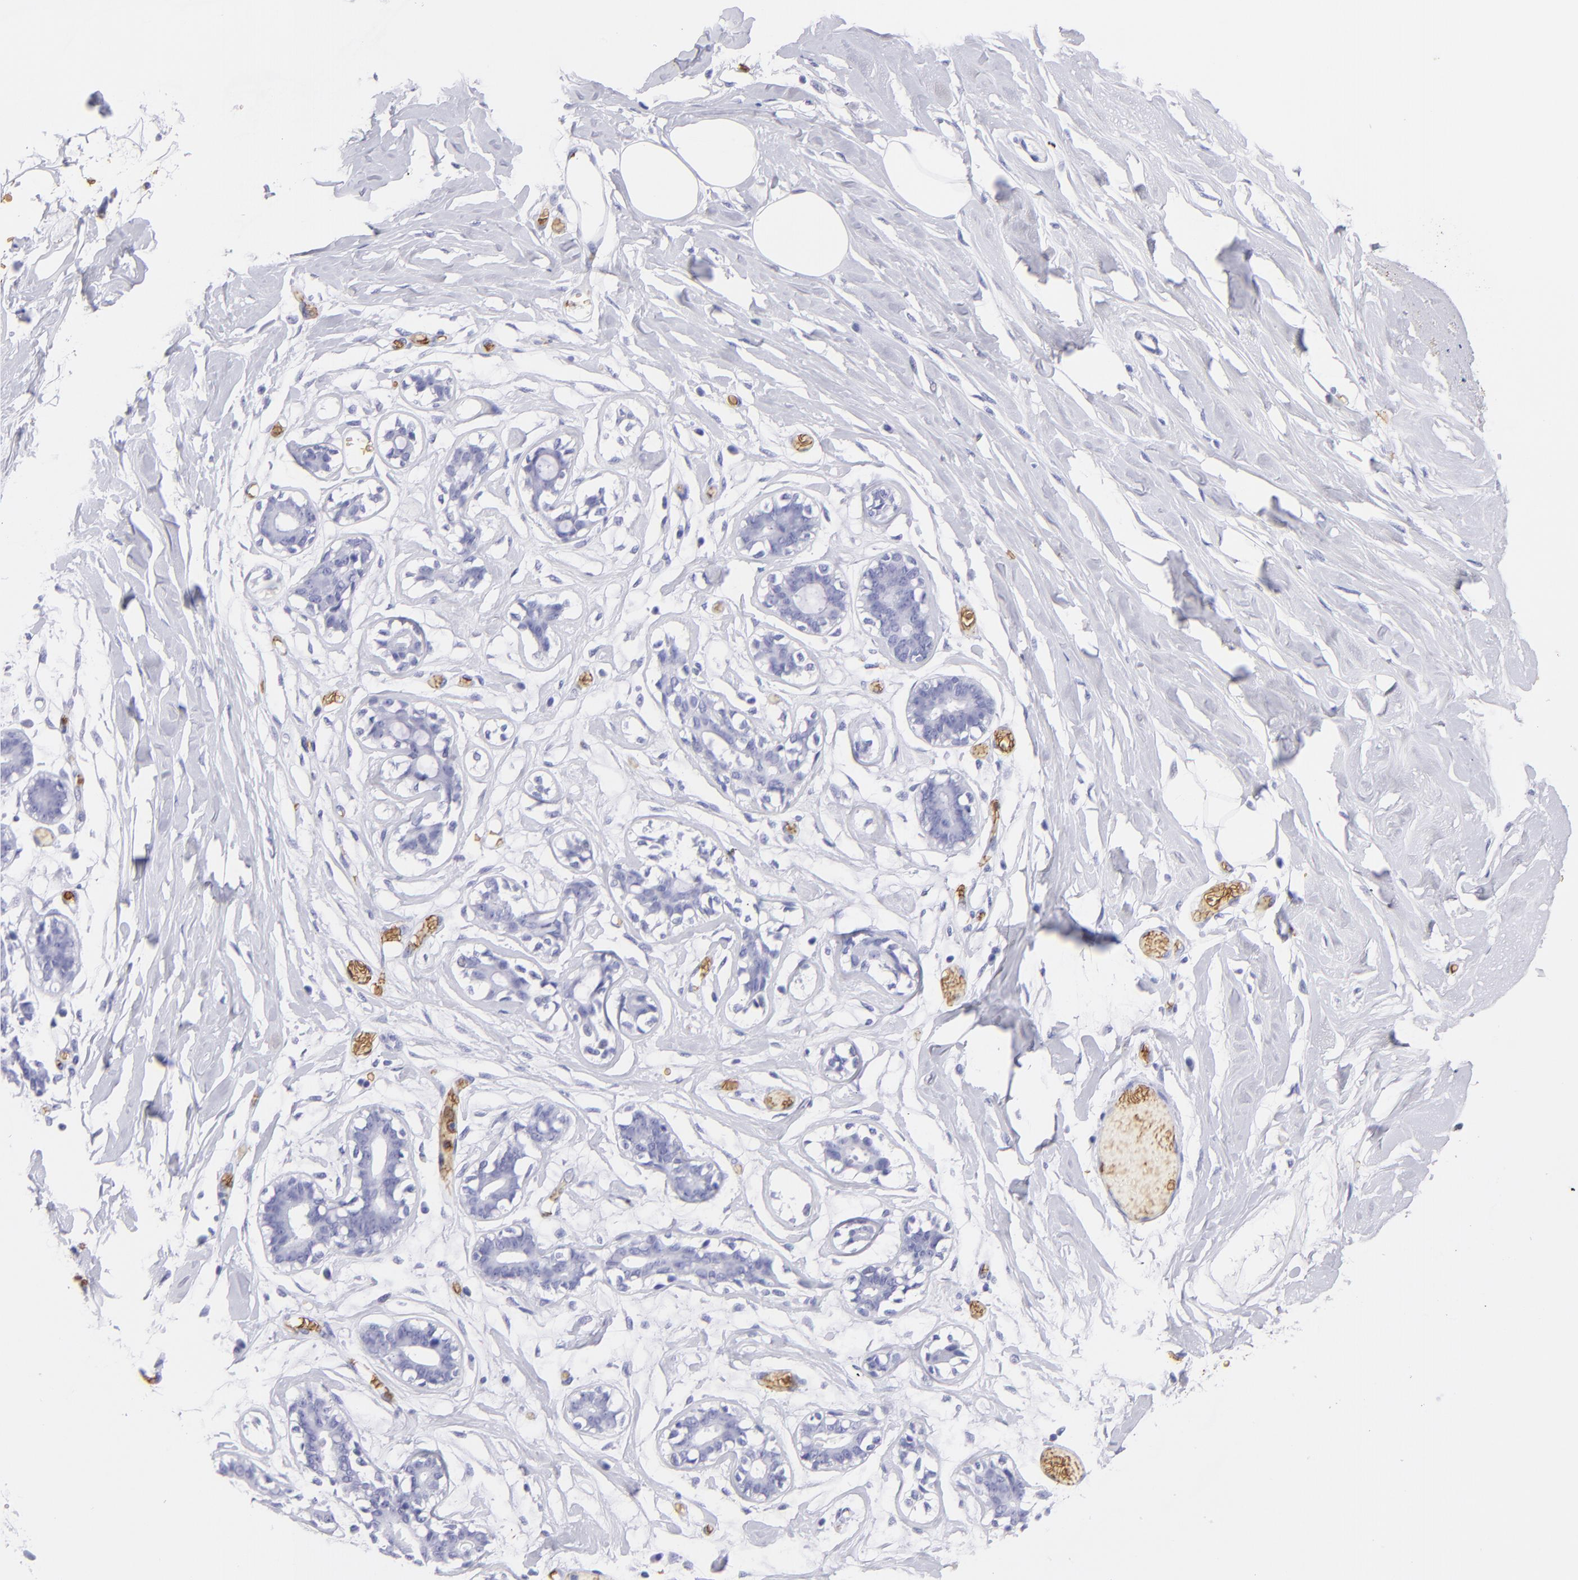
{"staining": {"intensity": "negative", "quantity": "none", "location": "none"}, "tissue": "breast", "cell_type": "Adipocytes", "image_type": "normal", "snomed": [{"axis": "morphology", "description": "Normal tissue, NOS"}, {"axis": "morphology", "description": "Fibrosis, NOS"}, {"axis": "topography", "description": "Breast"}], "caption": "Image shows no protein staining in adipocytes of benign breast. (DAB IHC with hematoxylin counter stain).", "gene": "GYPA", "patient": {"sex": "female", "age": 39}}